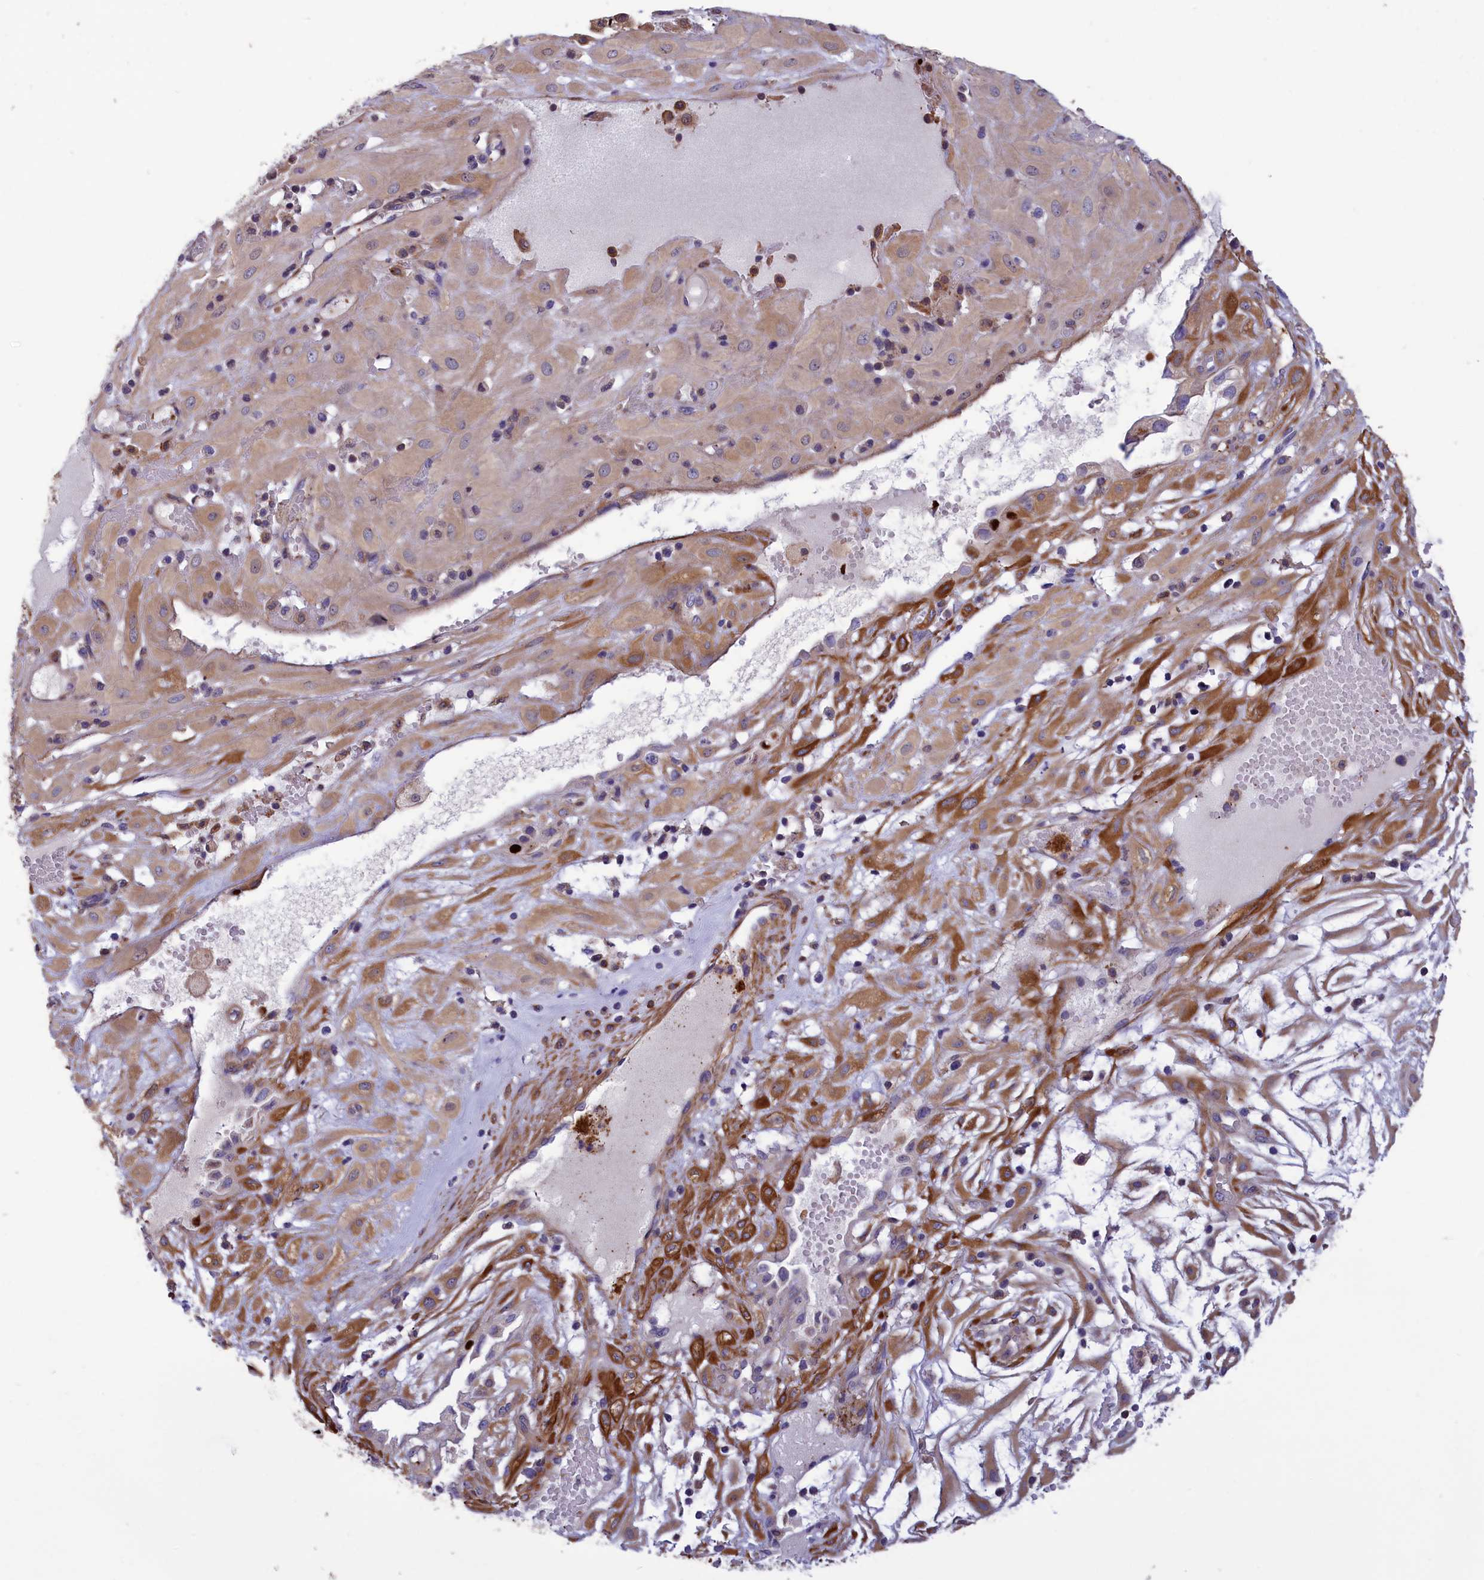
{"staining": {"intensity": "weak", "quantity": "25%-75%", "location": "cytoplasmic/membranous"}, "tissue": "cervical cancer", "cell_type": "Tumor cells", "image_type": "cancer", "snomed": [{"axis": "morphology", "description": "Squamous cell carcinoma, NOS"}, {"axis": "topography", "description": "Cervix"}], "caption": "Squamous cell carcinoma (cervical) stained with DAB (3,3'-diaminobenzidine) IHC exhibits low levels of weak cytoplasmic/membranous expression in approximately 25%-75% of tumor cells.", "gene": "AMDHD2", "patient": {"sex": "female", "age": 36}}